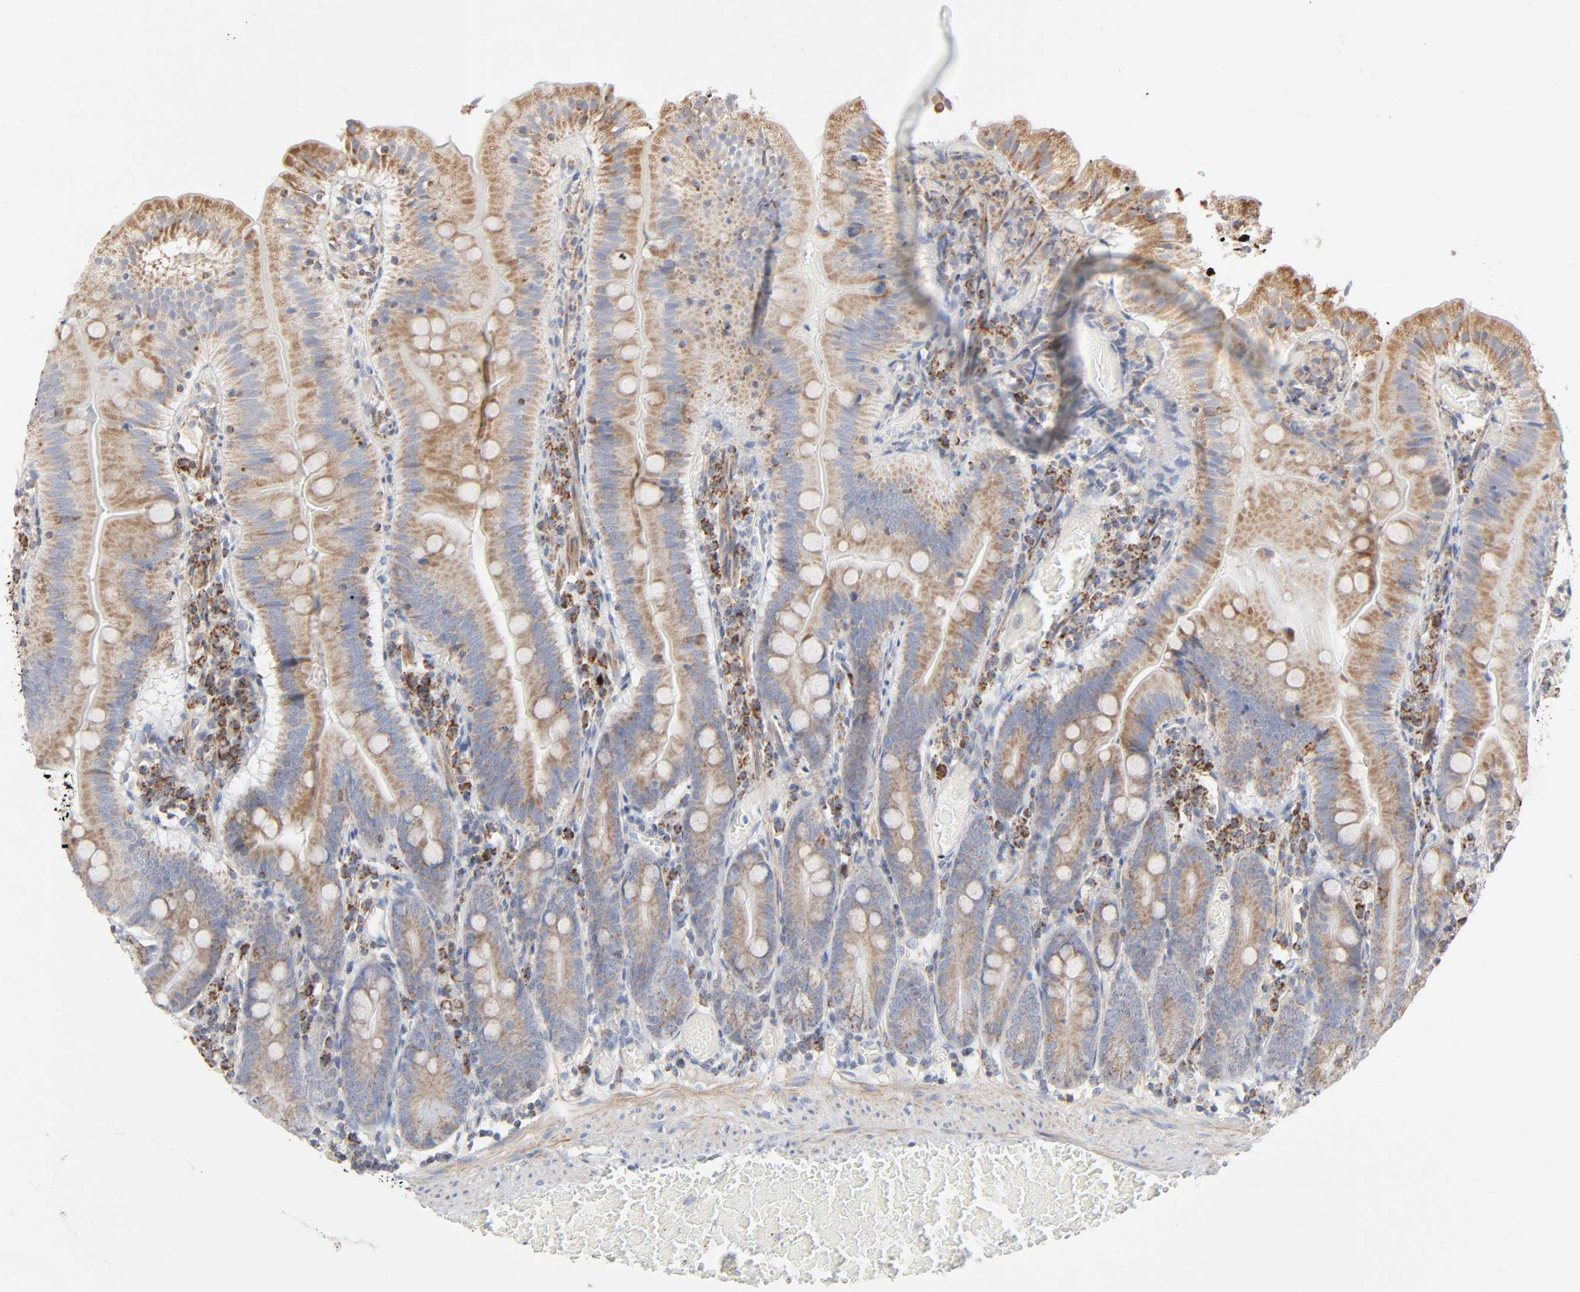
{"staining": {"intensity": "moderate", "quantity": ">75%", "location": "cytoplasmic/membranous"}, "tissue": "small intestine", "cell_type": "Glandular cells", "image_type": "normal", "snomed": [{"axis": "morphology", "description": "Normal tissue, NOS"}, {"axis": "topography", "description": "Small intestine"}], "caption": "A photomicrograph of small intestine stained for a protein shows moderate cytoplasmic/membranous brown staining in glandular cells.", "gene": "SYT16", "patient": {"sex": "male", "age": 71}}